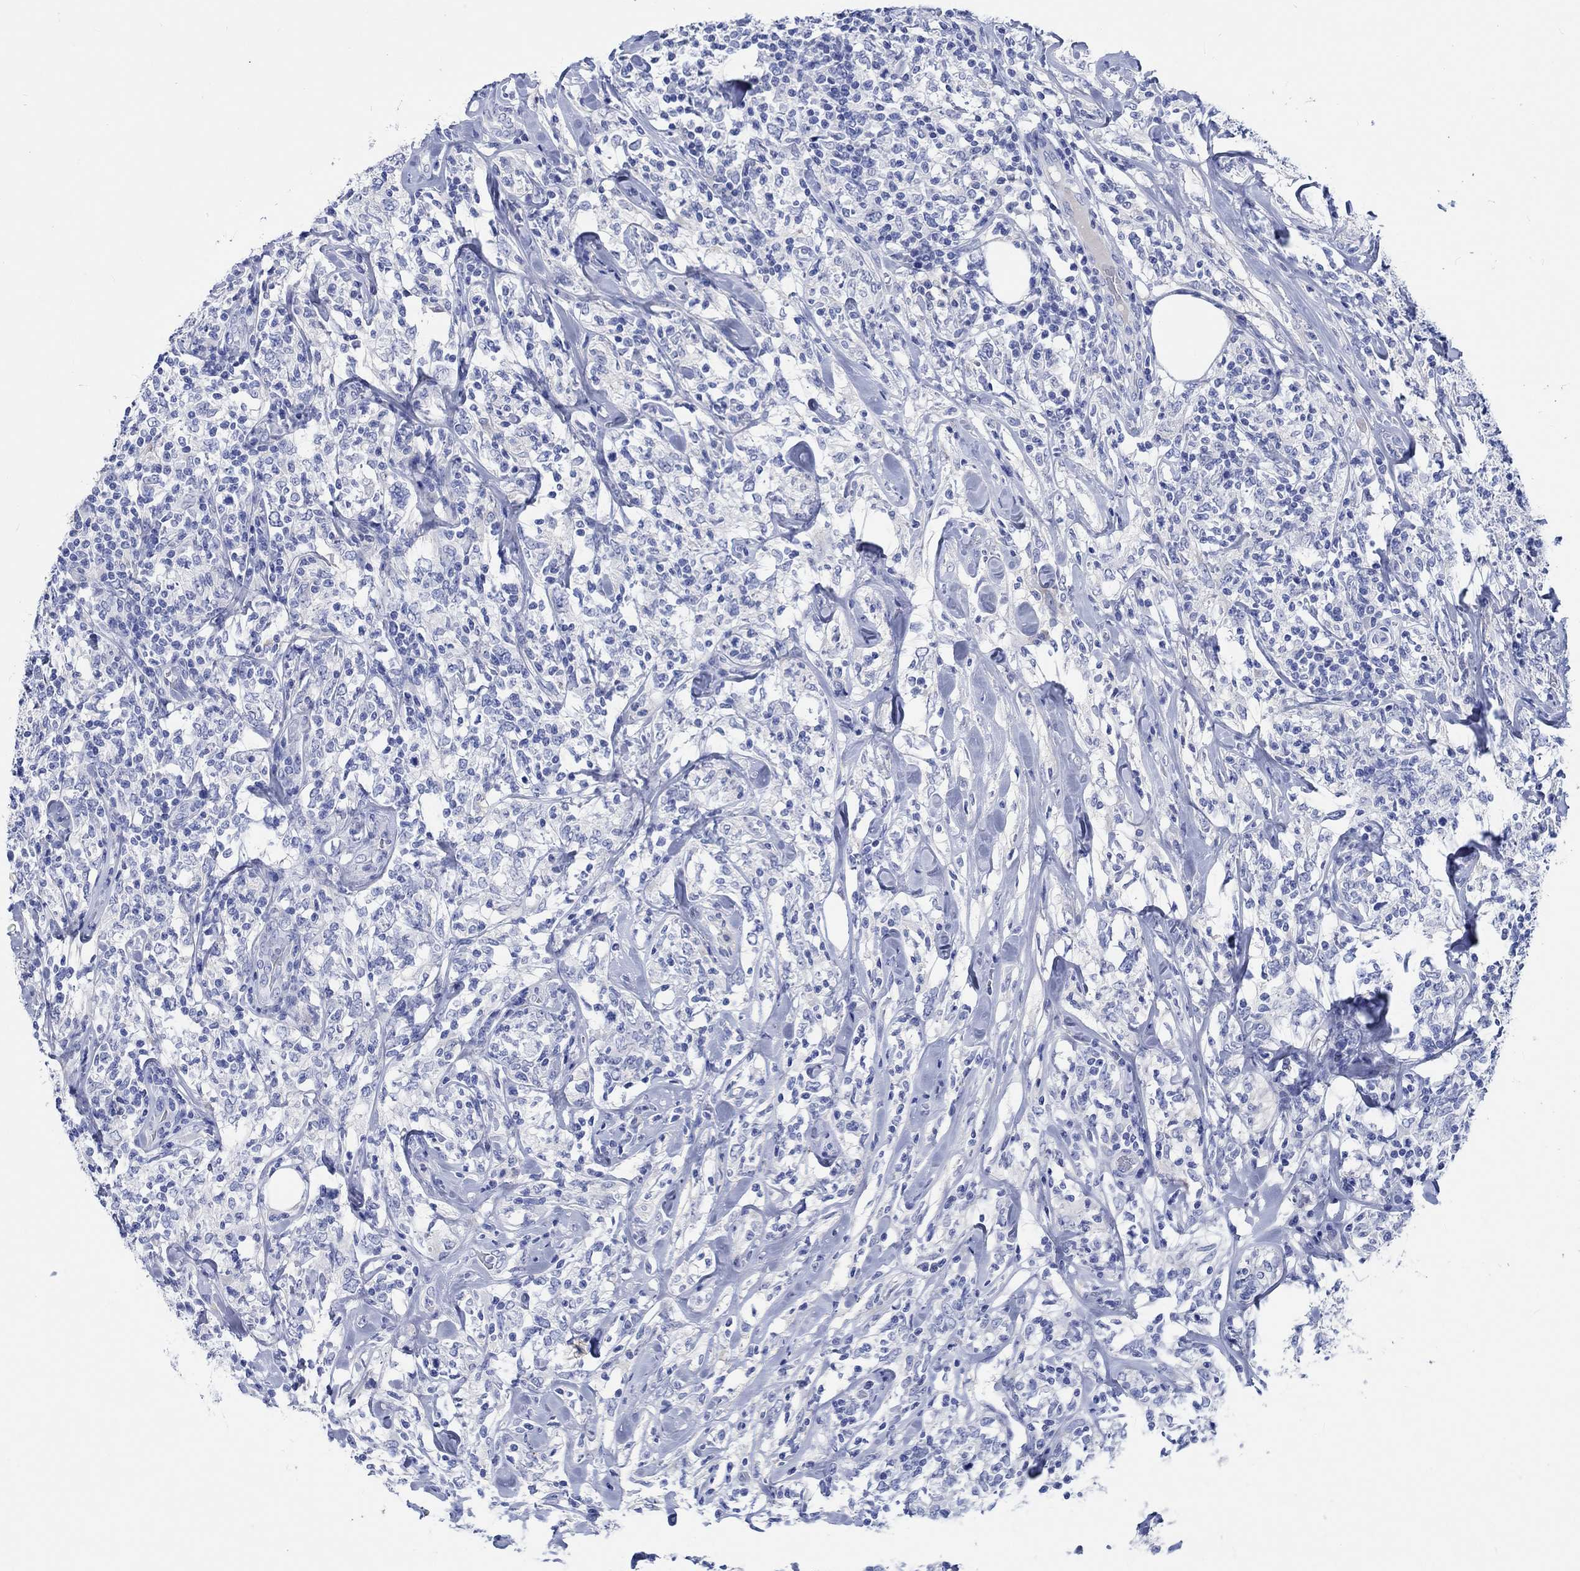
{"staining": {"intensity": "negative", "quantity": "none", "location": "none"}, "tissue": "lymphoma", "cell_type": "Tumor cells", "image_type": "cancer", "snomed": [{"axis": "morphology", "description": "Malignant lymphoma, non-Hodgkin's type, High grade"}, {"axis": "topography", "description": "Lymph node"}], "caption": "The image reveals no significant staining in tumor cells of lymphoma.", "gene": "SHISA4", "patient": {"sex": "female", "age": 84}}